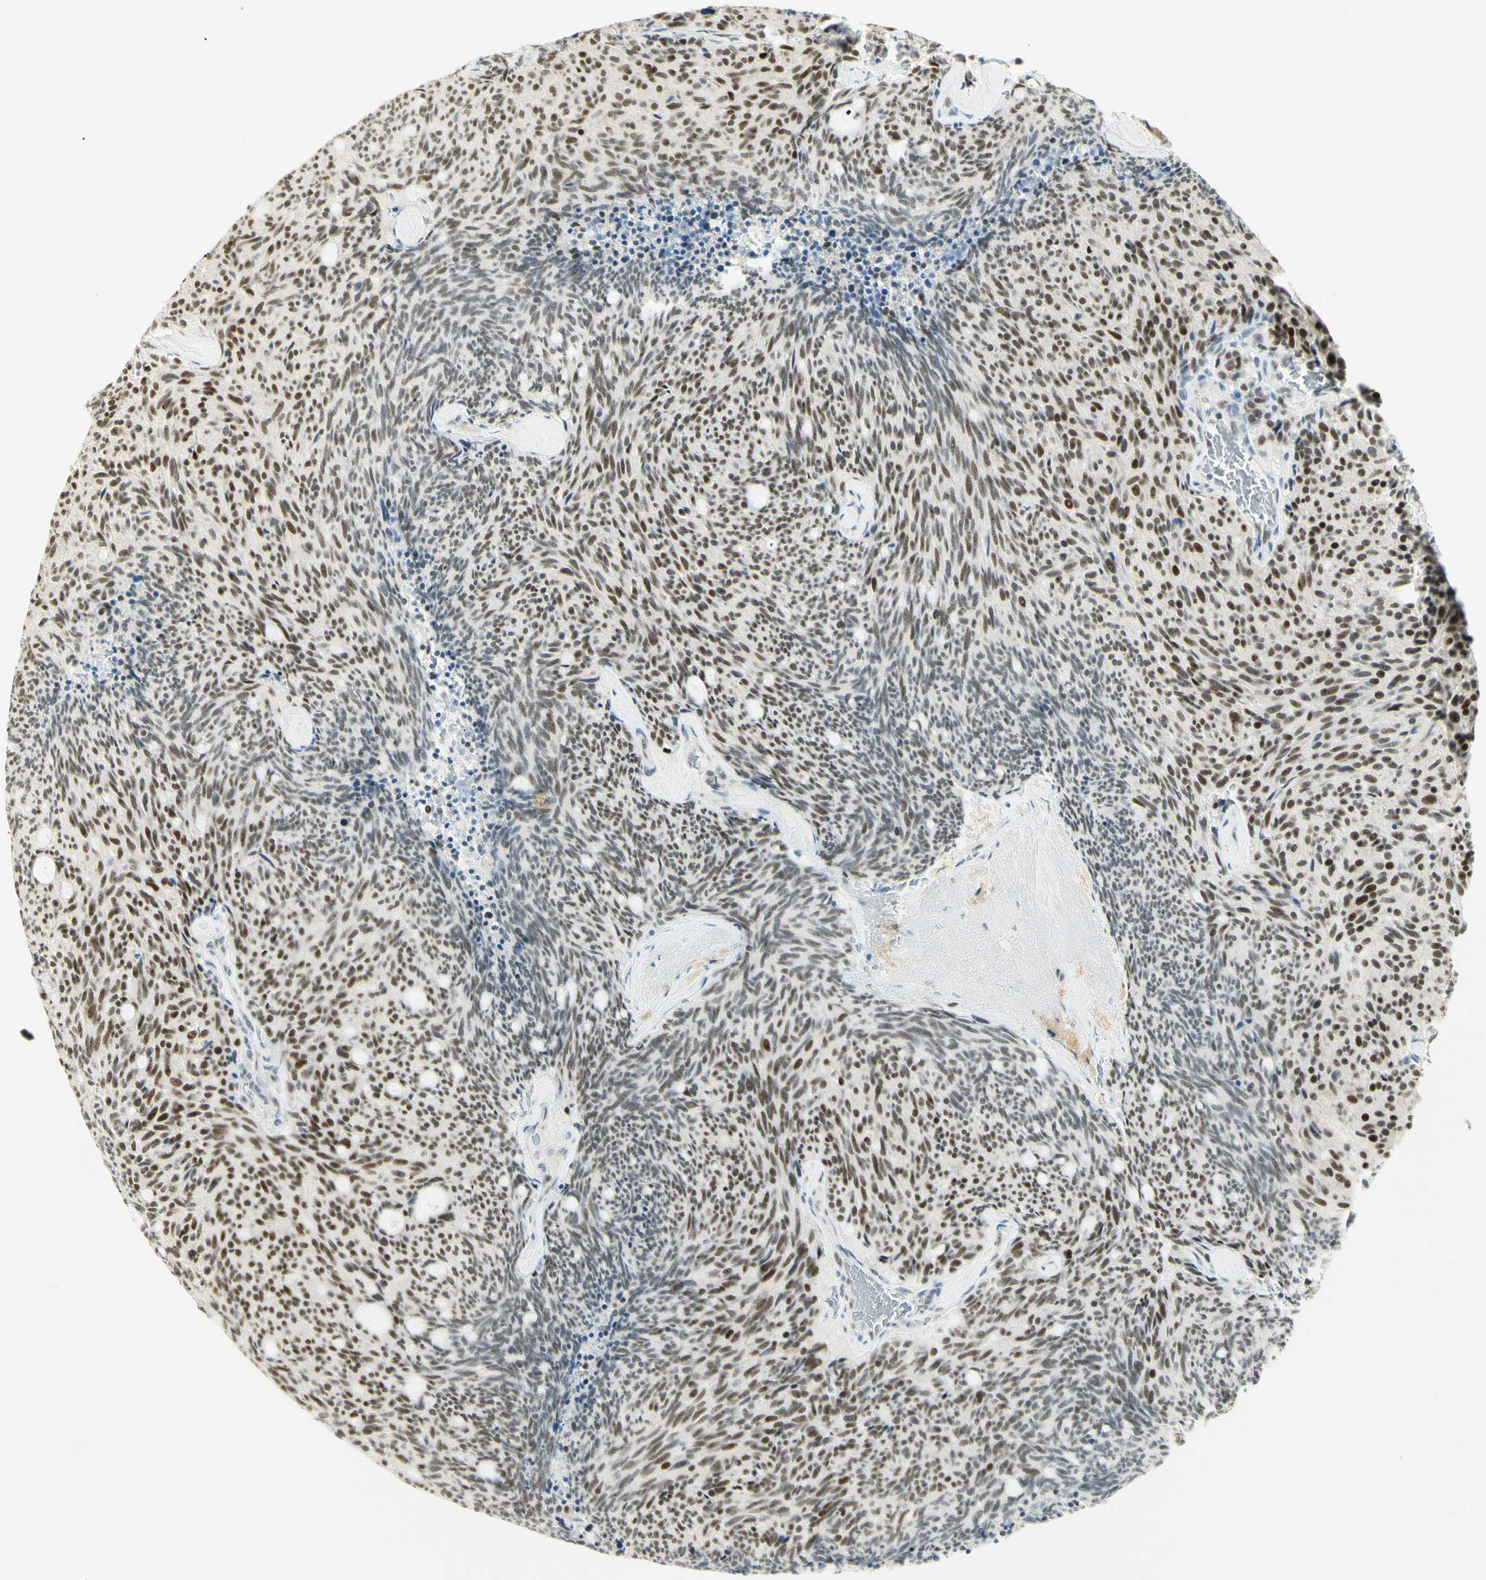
{"staining": {"intensity": "moderate", "quantity": ">75%", "location": "nuclear"}, "tissue": "carcinoid", "cell_type": "Tumor cells", "image_type": "cancer", "snomed": [{"axis": "morphology", "description": "Carcinoid, malignant, NOS"}, {"axis": "topography", "description": "Pancreas"}], "caption": "This is an image of immunohistochemistry staining of carcinoid (malignant), which shows moderate positivity in the nuclear of tumor cells.", "gene": "PMS2", "patient": {"sex": "female", "age": 54}}